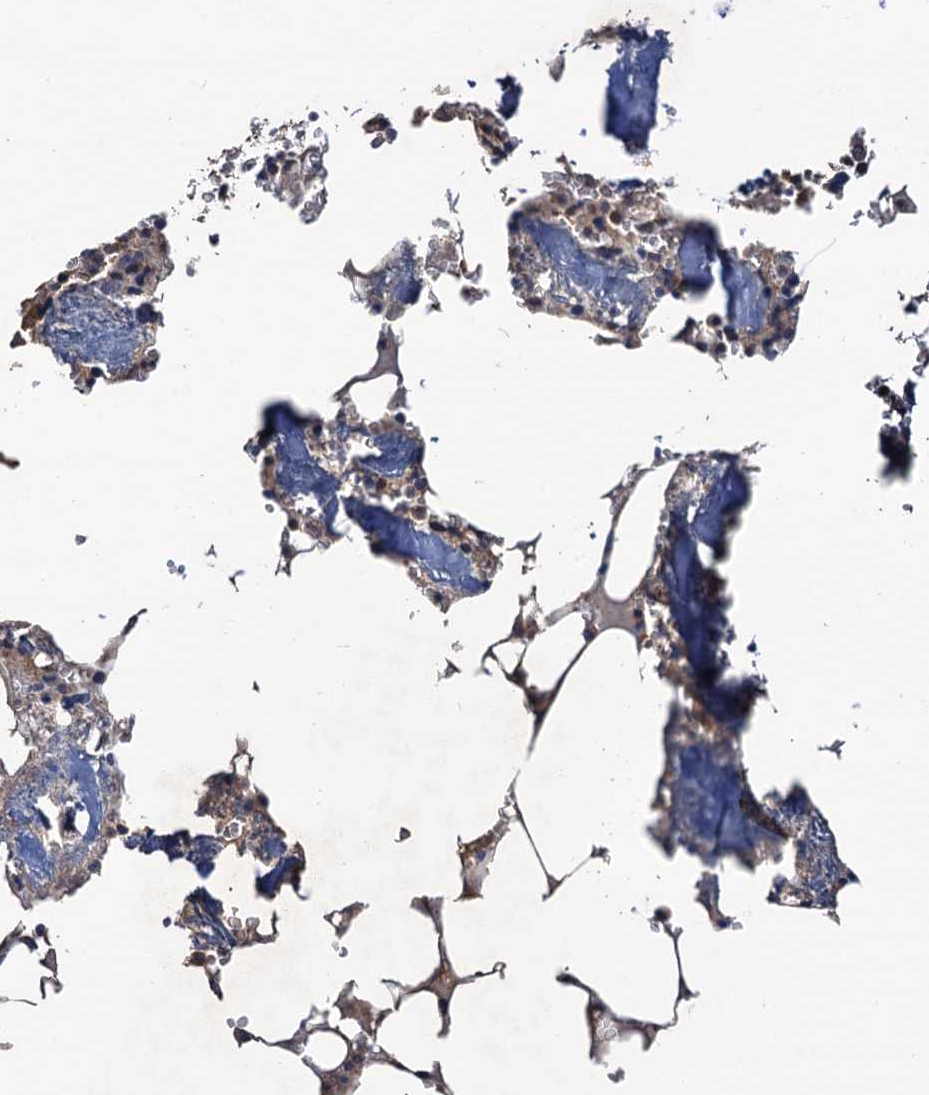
{"staining": {"intensity": "weak", "quantity": "25%-75%", "location": "cytoplasmic/membranous"}, "tissue": "bone marrow", "cell_type": "Hematopoietic cells", "image_type": "normal", "snomed": [{"axis": "morphology", "description": "Normal tissue, NOS"}, {"axis": "topography", "description": "Bone marrow"}], "caption": "Immunohistochemical staining of unremarkable human bone marrow displays 25%-75% levels of weak cytoplasmic/membranous protein staining in approximately 25%-75% of hematopoietic cells. (Stains: DAB in brown, nuclei in blue, Microscopy: brightfield microscopy at high magnification).", "gene": "TMEM39B", "patient": {"sex": "male", "age": 70}}